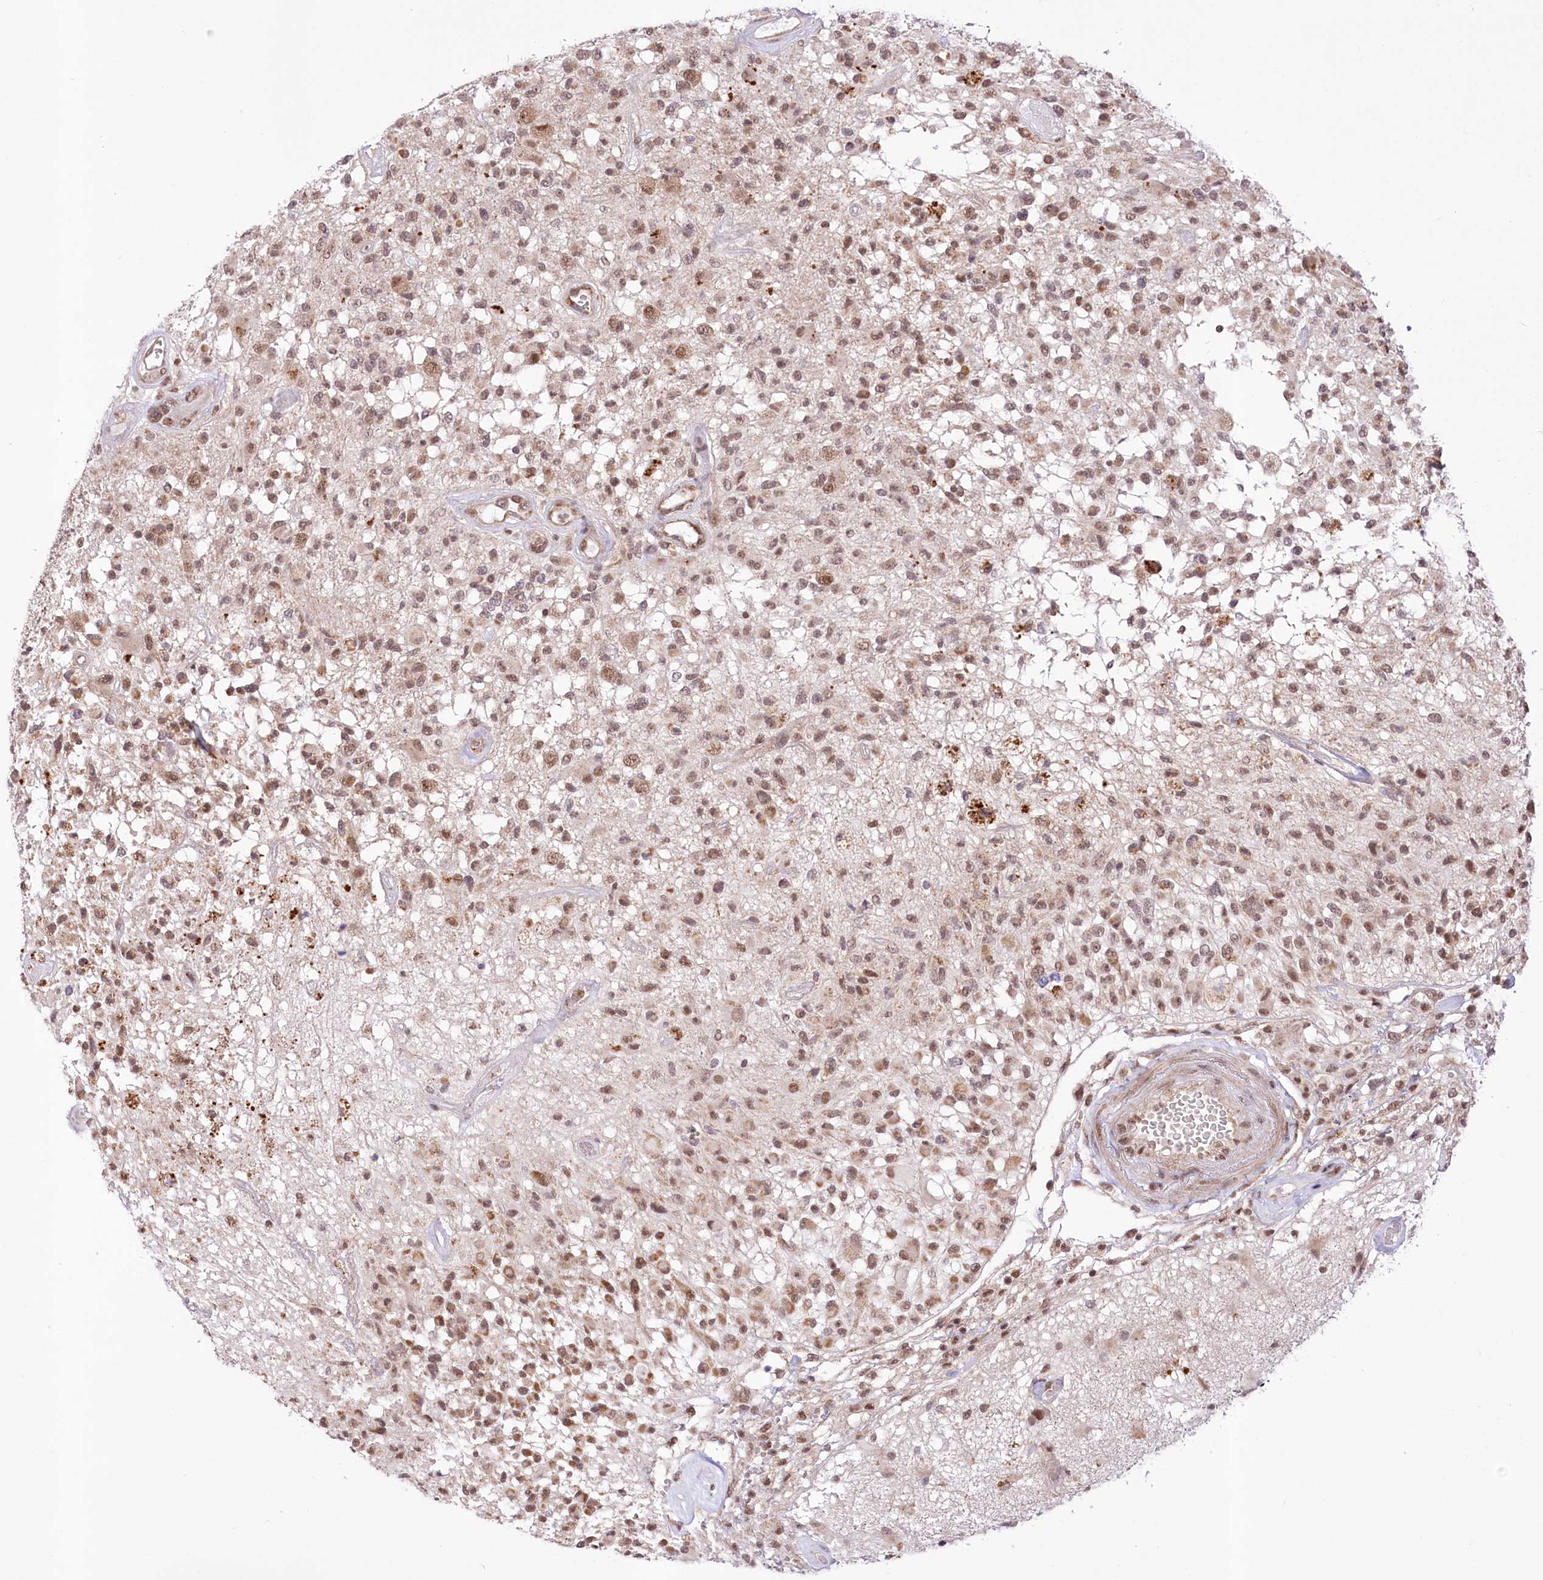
{"staining": {"intensity": "moderate", "quantity": ">75%", "location": "nuclear"}, "tissue": "glioma", "cell_type": "Tumor cells", "image_type": "cancer", "snomed": [{"axis": "morphology", "description": "Glioma, malignant, High grade"}, {"axis": "morphology", "description": "Glioblastoma, NOS"}, {"axis": "topography", "description": "Brain"}], "caption": "Glioma was stained to show a protein in brown. There is medium levels of moderate nuclear staining in about >75% of tumor cells. The protein of interest is shown in brown color, while the nuclei are stained blue.", "gene": "ZMAT2", "patient": {"sex": "male", "age": 60}}